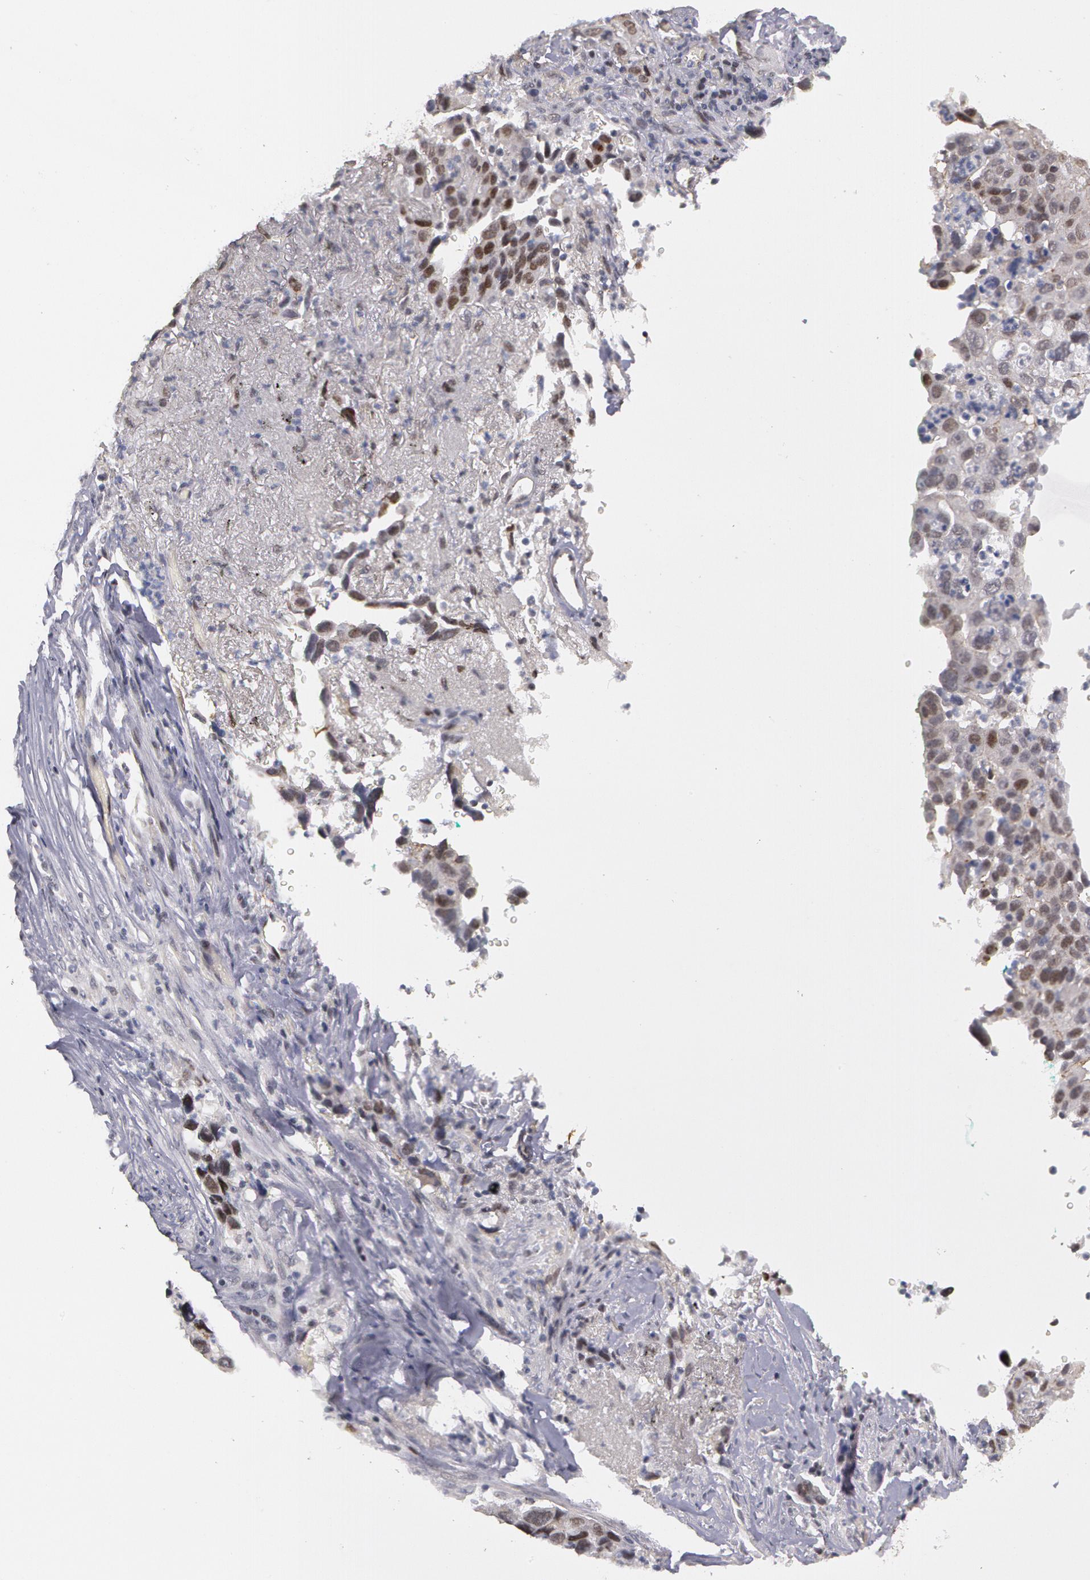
{"staining": {"intensity": "weak", "quantity": "<25%", "location": "nuclear"}, "tissue": "lung cancer", "cell_type": "Tumor cells", "image_type": "cancer", "snomed": [{"axis": "morphology", "description": "Squamous cell carcinoma, NOS"}, {"axis": "topography", "description": "Lung"}], "caption": "Immunohistochemical staining of human lung squamous cell carcinoma exhibits no significant expression in tumor cells. (Brightfield microscopy of DAB immunohistochemistry at high magnification).", "gene": "PRICKLE1", "patient": {"sex": "male", "age": 64}}